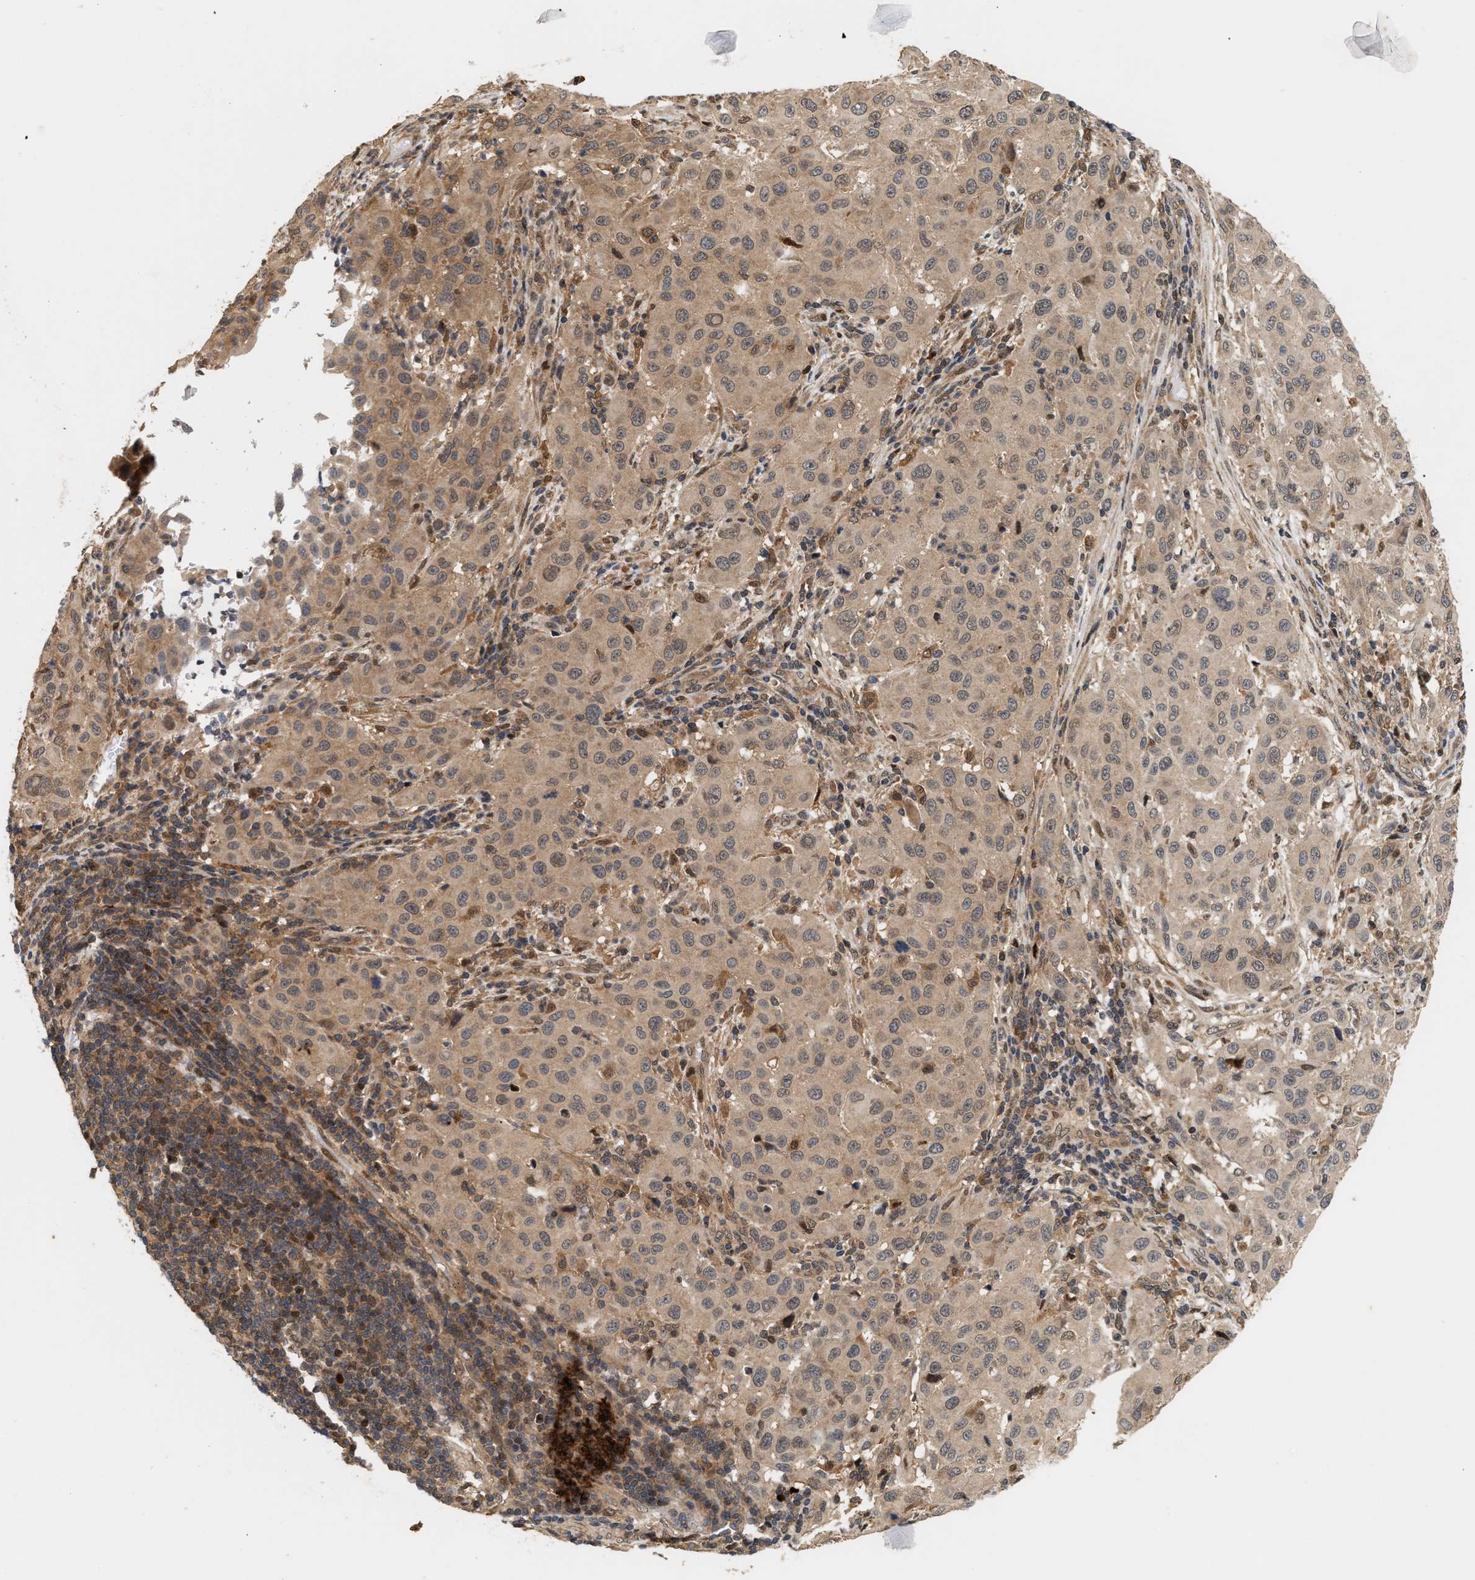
{"staining": {"intensity": "weak", "quantity": ">75%", "location": "cytoplasmic/membranous"}, "tissue": "melanoma", "cell_type": "Tumor cells", "image_type": "cancer", "snomed": [{"axis": "morphology", "description": "Malignant melanoma, Metastatic site"}, {"axis": "topography", "description": "Lymph node"}], "caption": "Protein expression analysis of human melanoma reveals weak cytoplasmic/membranous positivity in about >75% of tumor cells.", "gene": "ABHD5", "patient": {"sex": "male", "age": 61}}